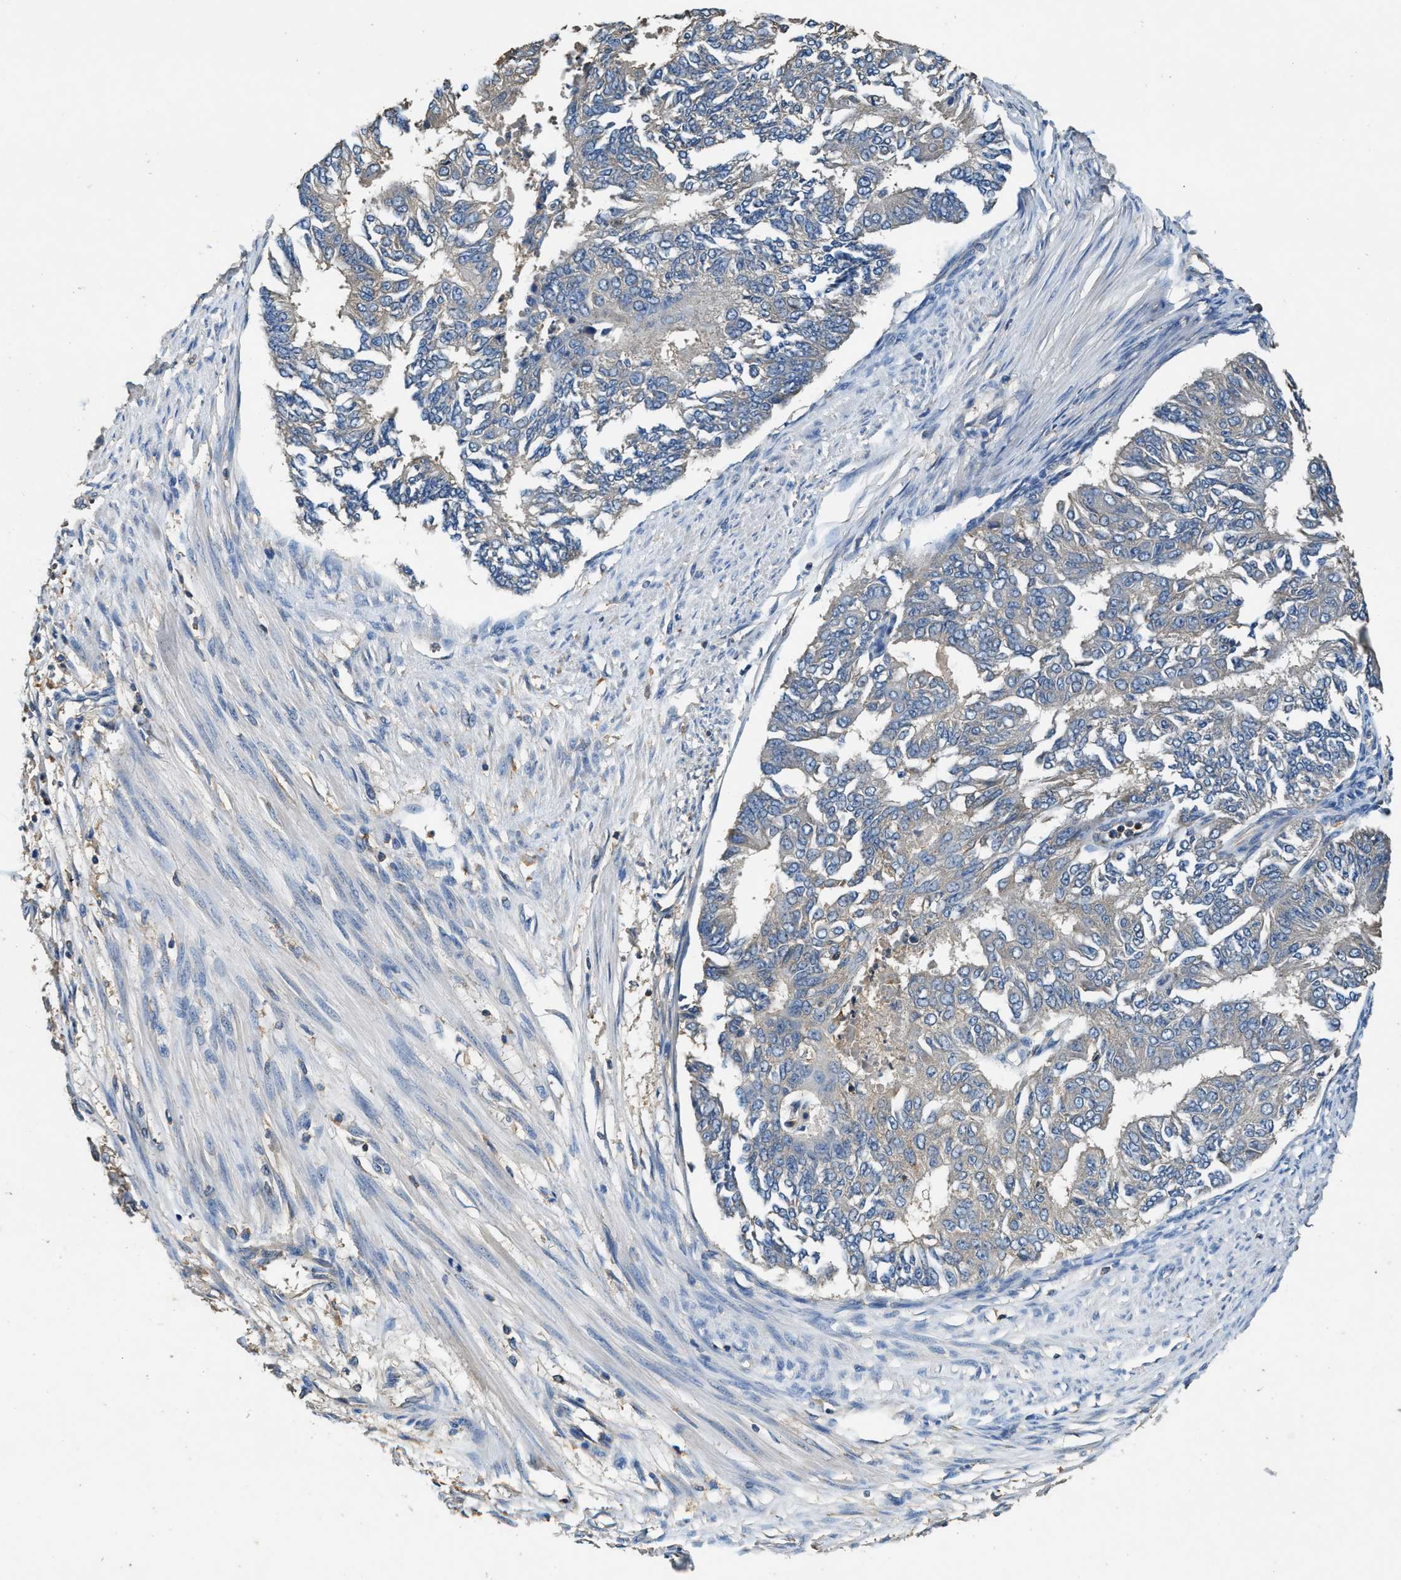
{"staining": {"intensity": "weak", "quantity": "<25%", "location": "cytoplasmic/membranous"}, "tissue": "endometrial cancer", "cell_type": "Tumor cells", "image_type": "cancer", "snomed": [{"axis": "morphology", "description": "Adenocarcinoma, NOS"}, {"axis": "topography", "description": "Endometrium"}], "caption": "The micrograph displays no staining of tumor cells in adenocarcinoma (endometrial).", "gene": "BLOC1S1", "patient": {"sex": "female", "age": 32}}